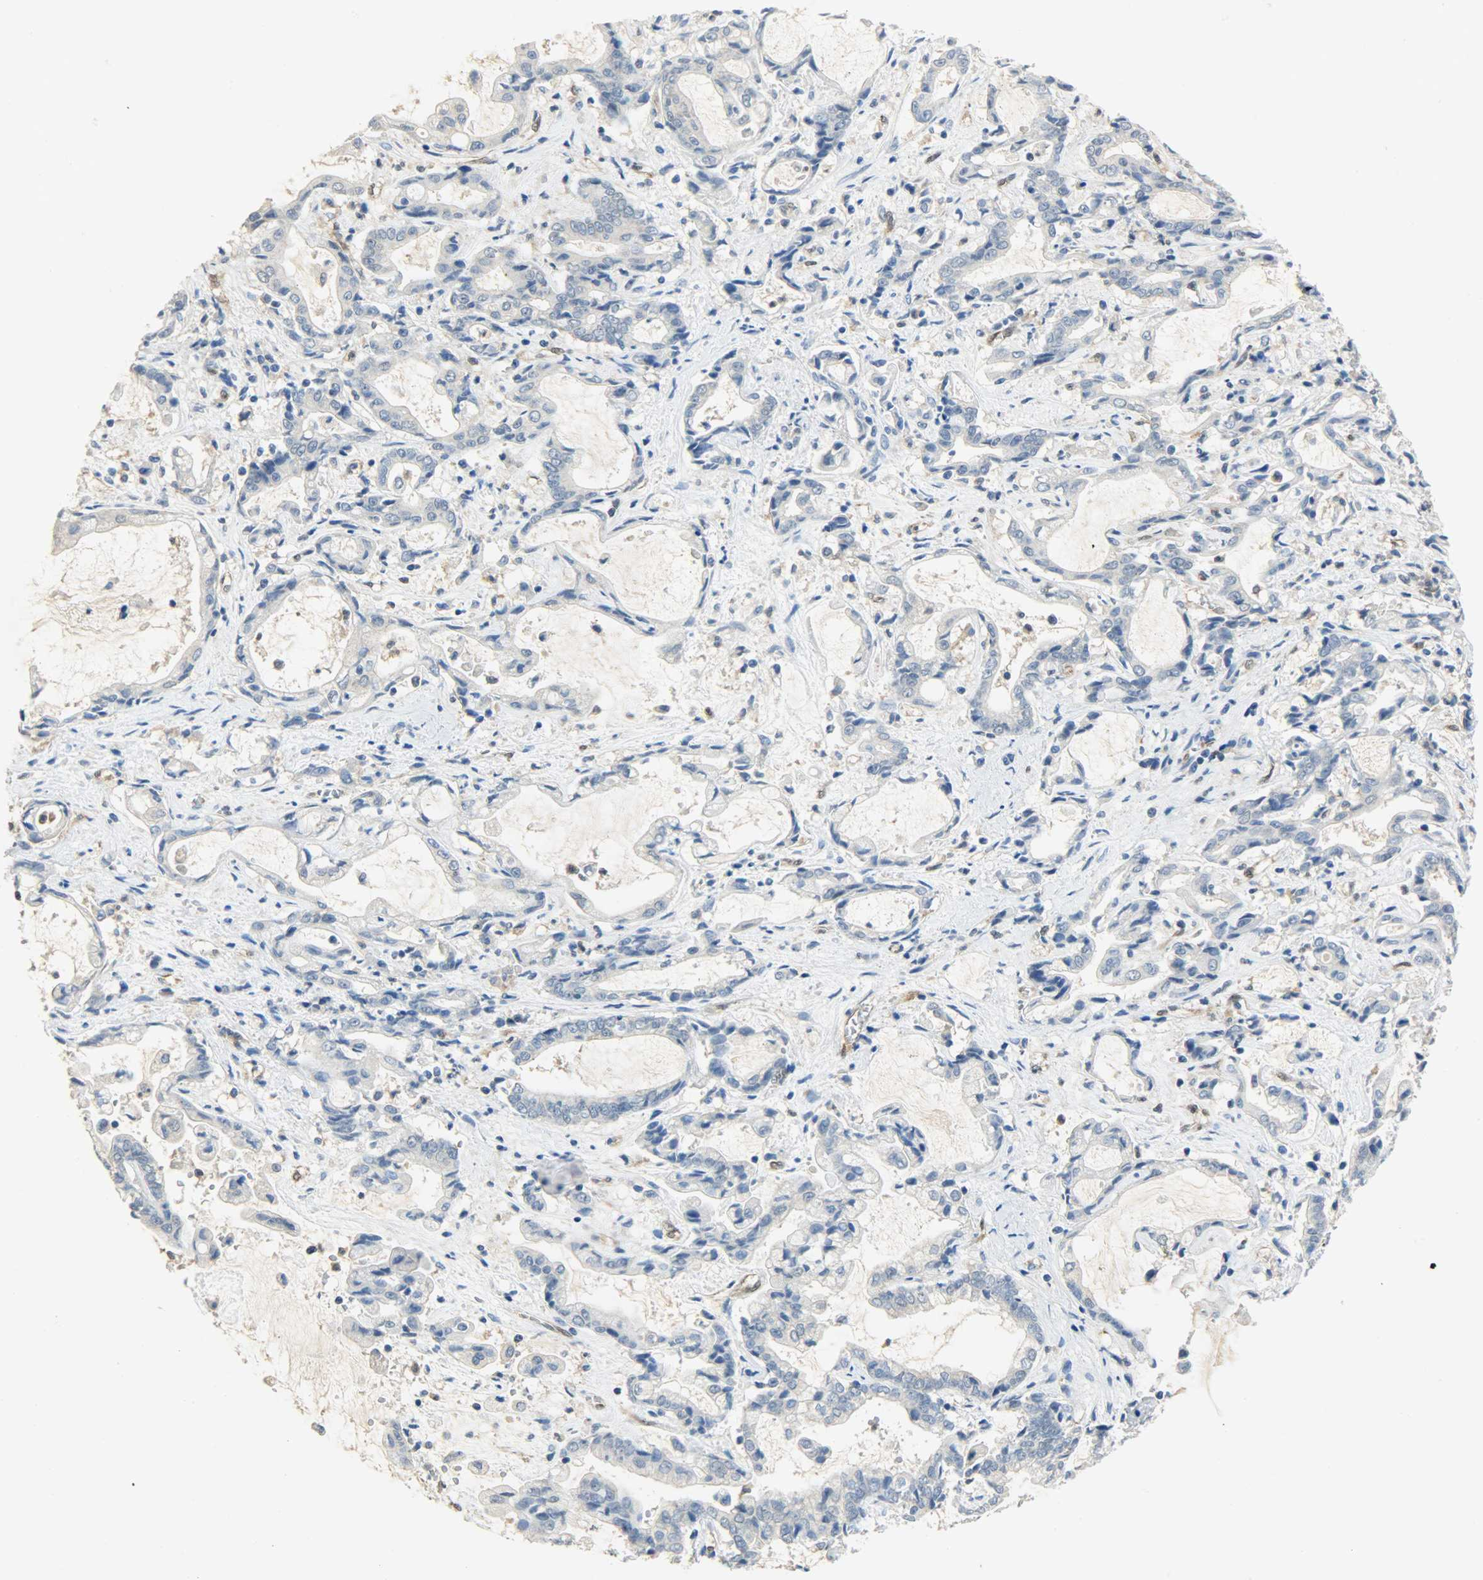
{"staining": {"intensity": "negative", "quantity": "none", "location": "none"}, "tissue": "liver cancer", "cell_type": "Tumor cells", "image_type": "cancer", "snomed": [{"axis": "morphology", "description": "Cholangiocarcinoma"}, {"axis": "topography", "description": "Liver"}], "caption": "DAB (3,3'-diaminobenzidine) immunohistochemical staining of liver cholangiocarcinoma displays no significant expression in tumor cells. (Stains: DAB (3,3'-diaminobenzidine) immunohistochemistry with hematoxylin counter stain, Microscopy: brightfield microscopy at high magnification).", "gene": "FKBP1A", "patient": {"sex": "male", "age": 57}}